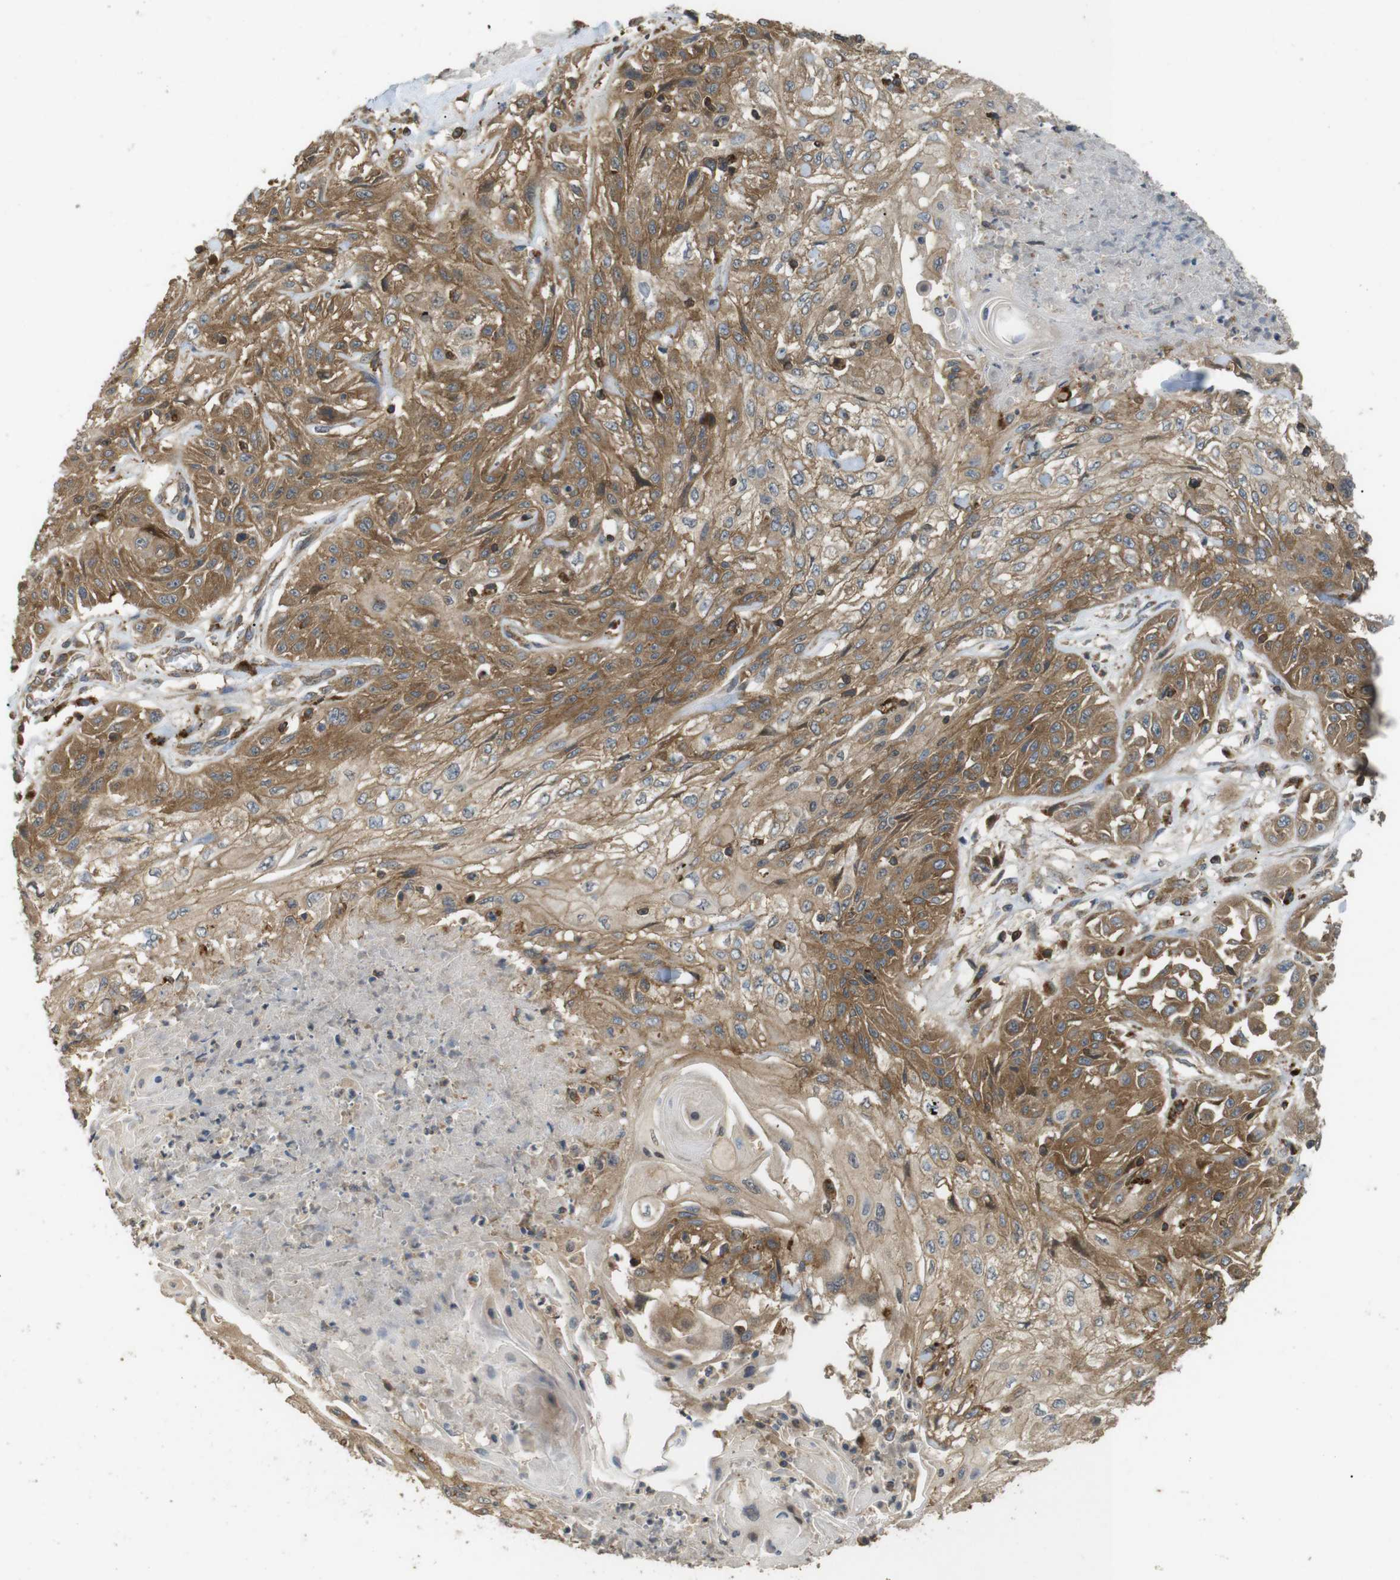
{"staining": {"intensity": "moderate", "quantity": ">75%", "location": "cytoplasmic/membranous"}, "tissue": "skin cancer", "cell_type": "Tumor cells", "image_type": "cancer", "snomed": [{"axis": "morphology", "description": "Squamous cell carcinoma, NOS"}, {"axis": "topography", "description": "Skin"}], "caption": "A brown stain shows moderate cytoplasmic/membranous positivity of a protein in human squamous cell carcinoma (skin) tumor cells.", "gene": "KSR1", "patient": {"sex": "male", "age": 75}}